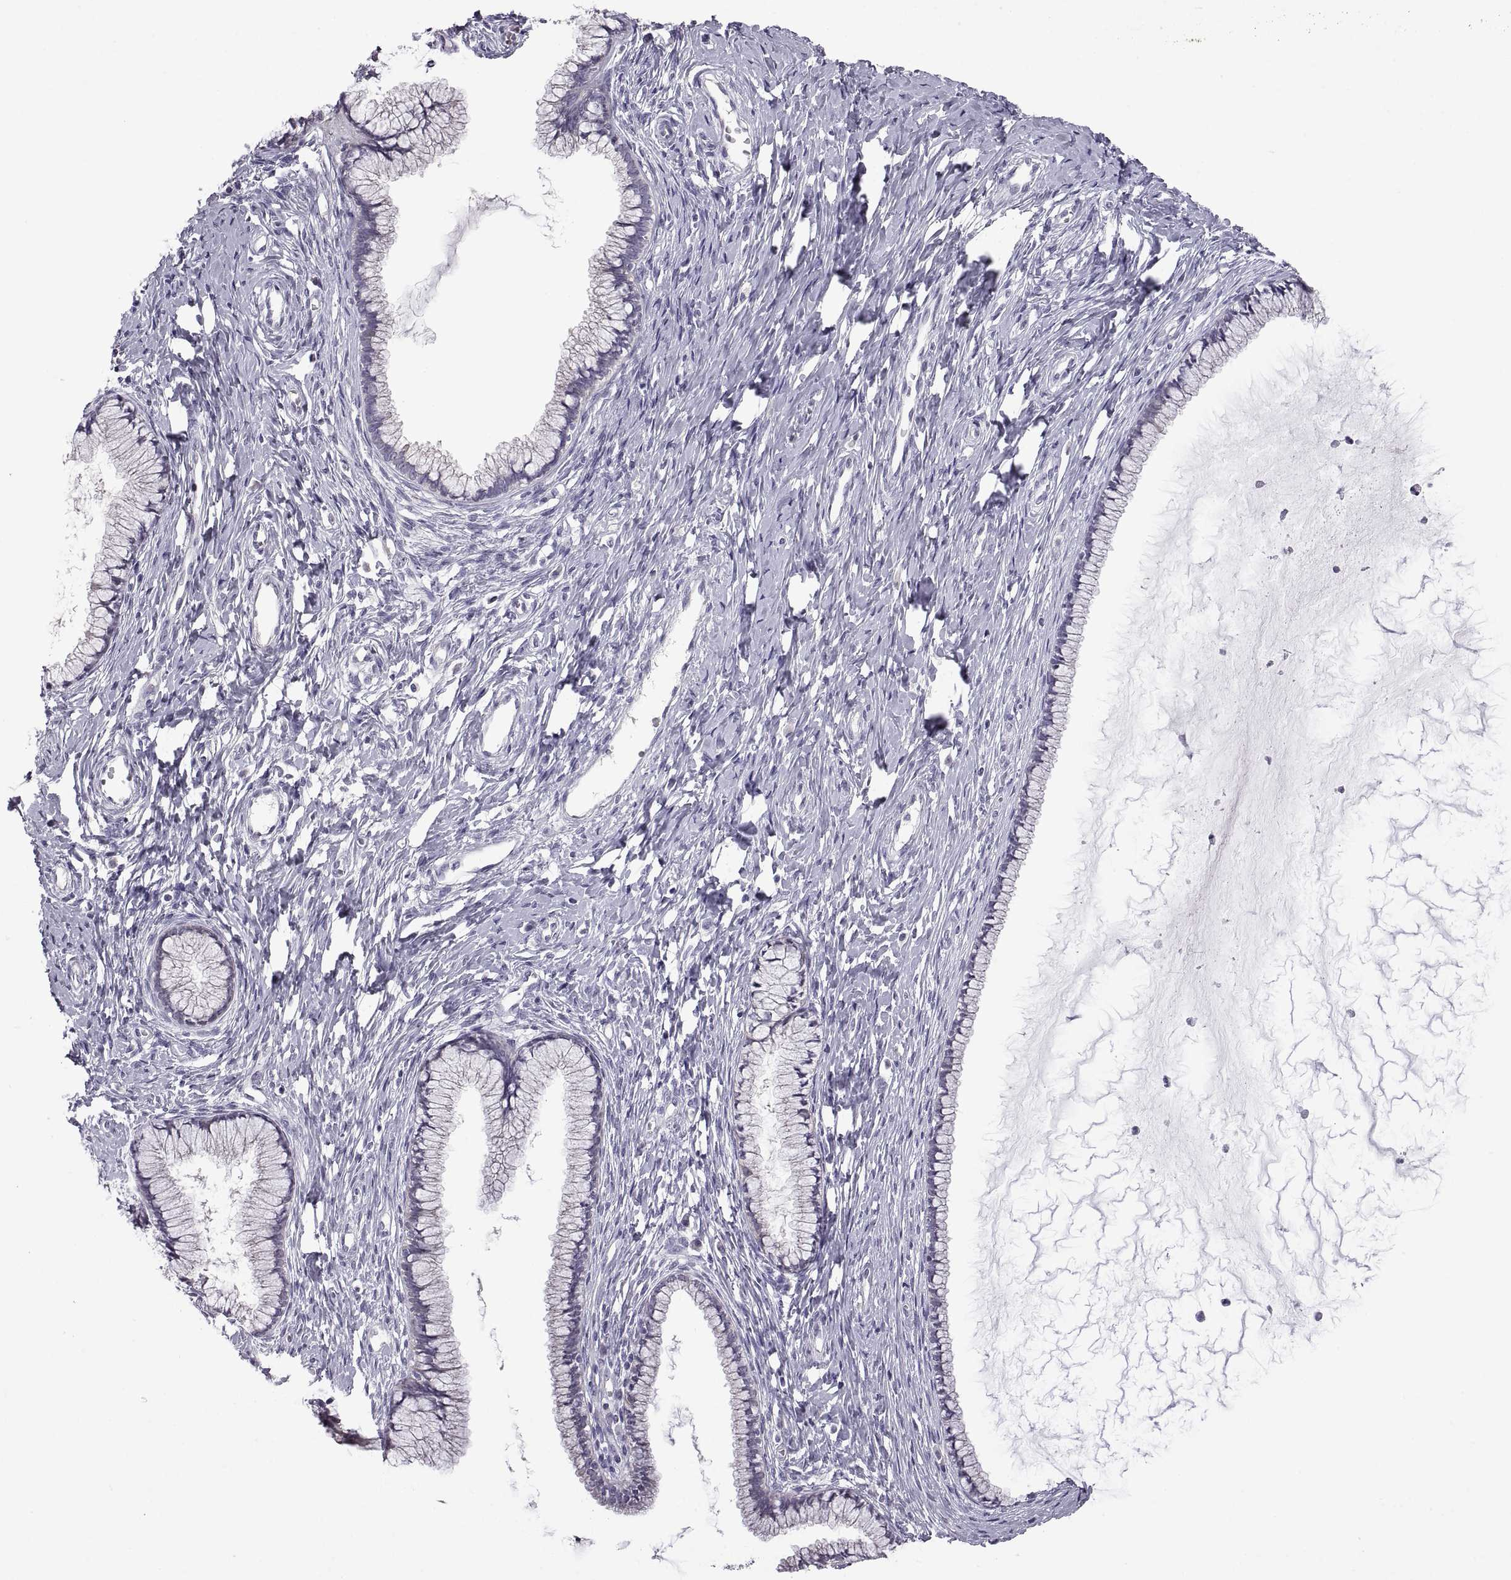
{"staining": {"intensity": "negative", "quantity": "none", "location": "none"}, "tissue": "cervix", "cell_type": "Glandular cells", "image_type": "normal", "snomed": [{"axis": "morphology", "description": "Normal tissue, NOS"}, {"axis": "topography", "description": "Cervix"}], "caption": "A high-resolution photomicrograph shows immunohistochemistry (IHC) staining of unremarkable cervix, which demonstrates no significant positivity in glandular cells. (Immunohistochemistry (ihc), brightfield microscopy, high magnification).", "gene": "FAM170A", "patient": {"sex": "female", "age": 40}}